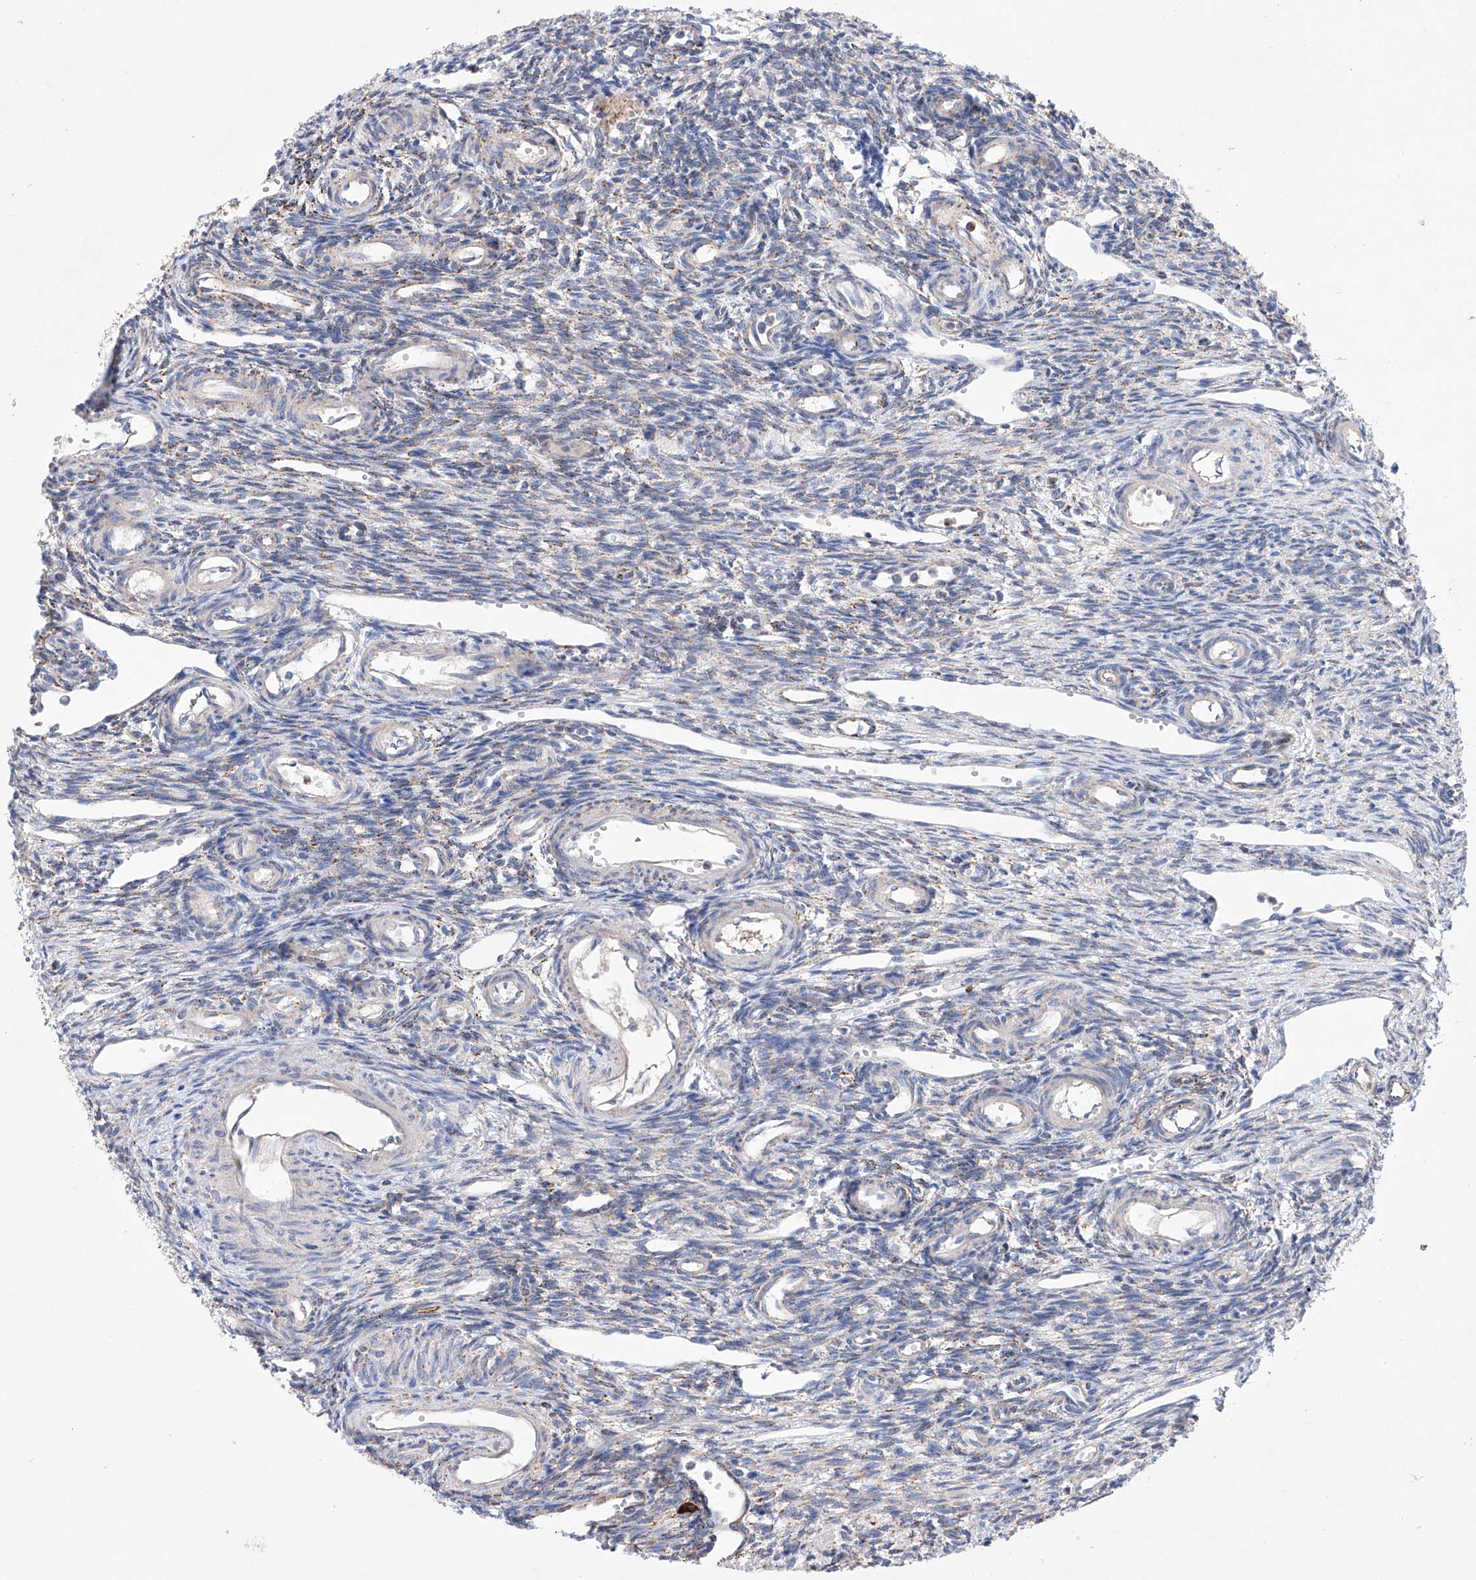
{"staining": {"intensity": "negative", "quantity": "none", "location": "none"}, "tissue": "ovary", "cell_type": "Ovarian stroma cells", "image_type": "normal", "snomed": [{"axis": "morphology", "description": "Normal tissue, NOS"}, {"axis": "morphology", "description": "Cyst, NOS"}, {"axis": "topography", "description": "Ovary"}], "caption": "IHC micrograph of unremarkable ovary stained for a protein (brown), which demonstrates no positivity in ovarian stroma cells.", "gene": "NRROS", "patient": {"sex": "female", "age": 33}}